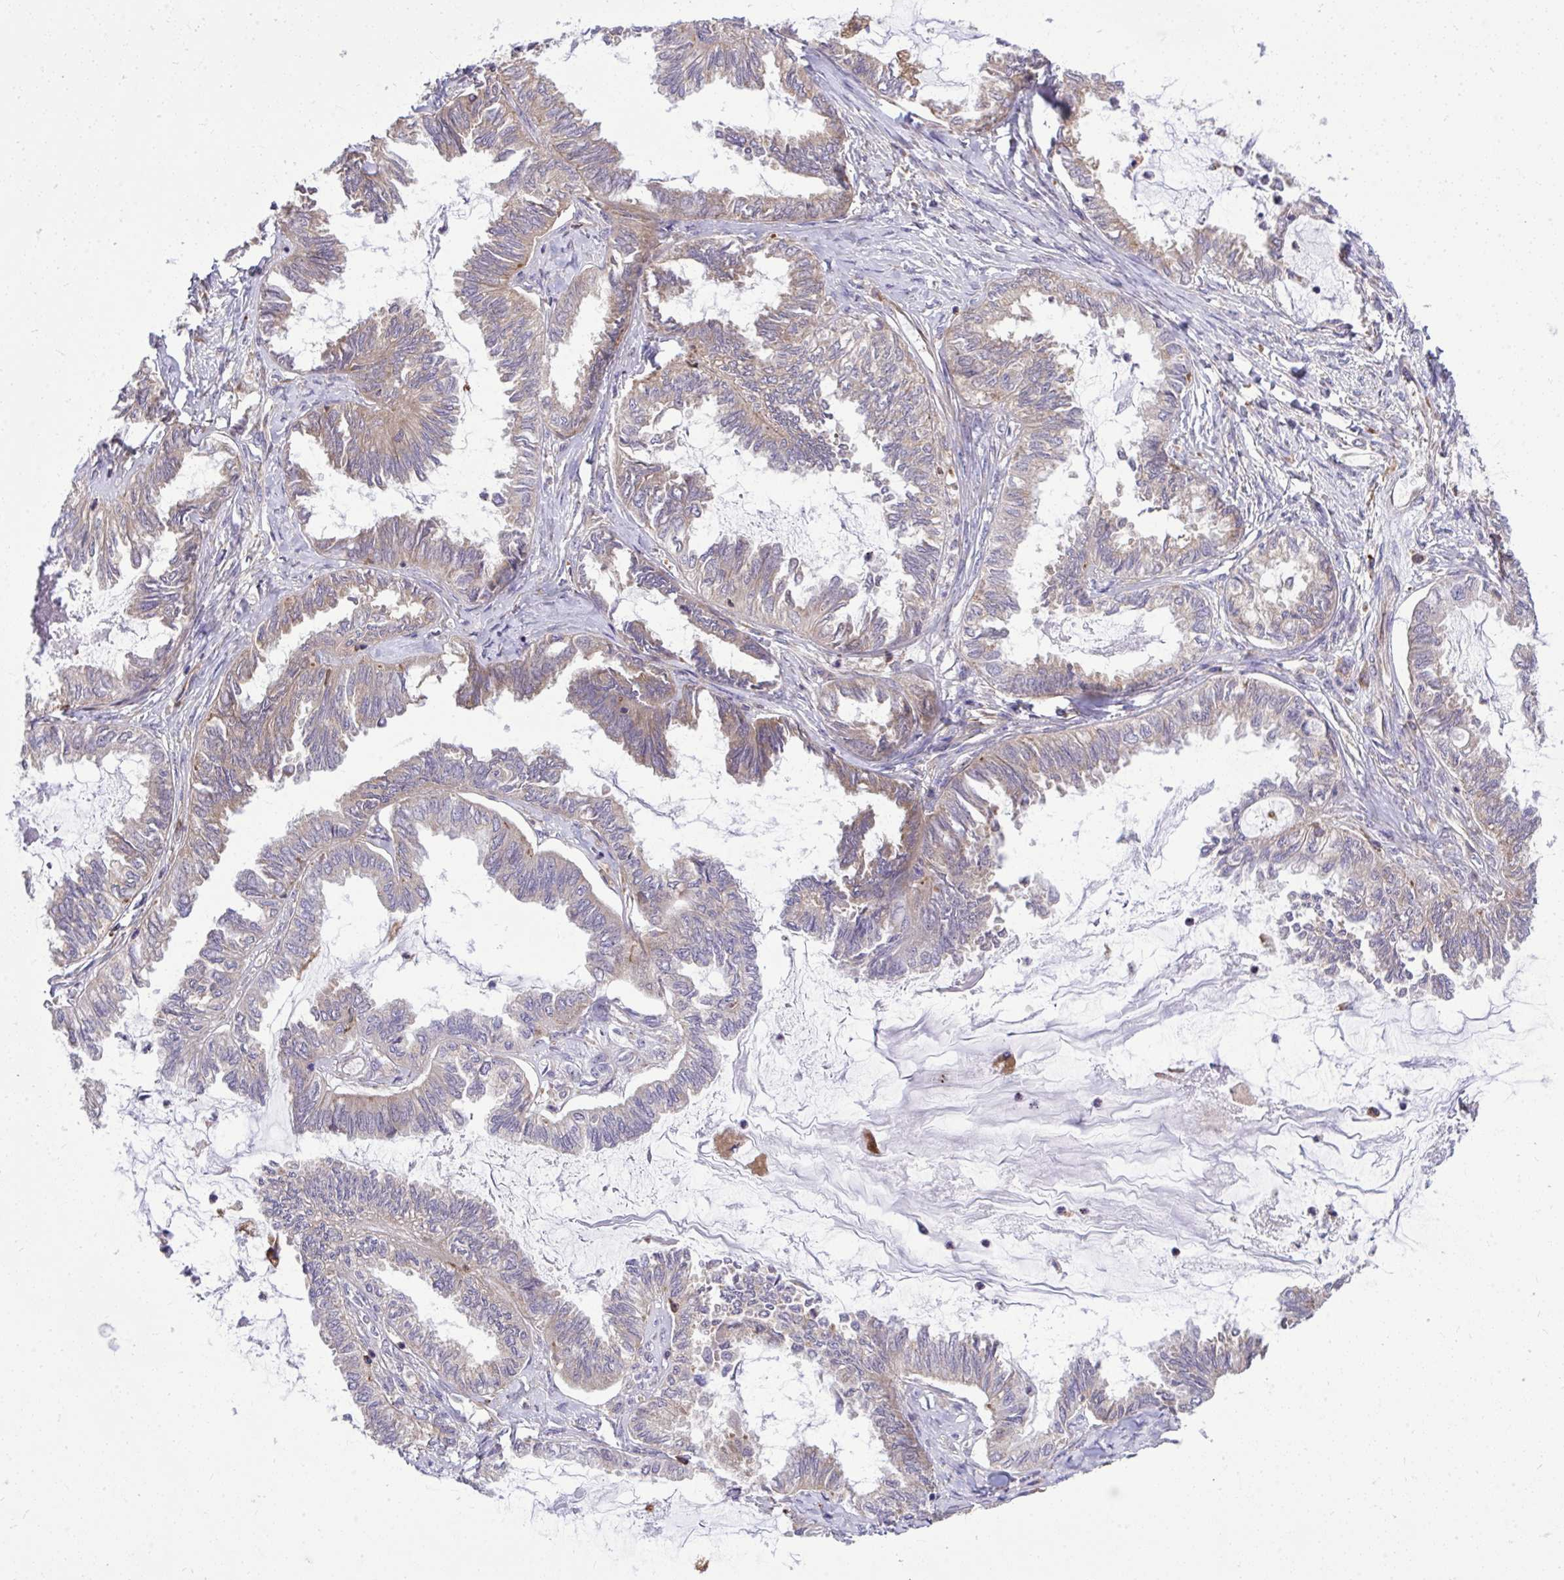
{"staining": {"intensity": "weak", "quantity": ">75%", "location": "cytoplasmic/membranous"}, "tissue": "ovarian cancer", "cell_type": "Tumor cells", "image_type": "cancer", "snomed": [{"axis": "morphology", "description": "Carcinoma, endometroid"}, {"axis": "topography", "description": "Ovary"}], "caption": "Ovarian cancer stained with immunohistochemistry displays weak cytoplasmic/membranous expression in about >75% of tumor cells. (DAB IHC, brown staining for protein, blue staining for nuclei).", "gene": "PAIP2", "patient": {"sex": "female", "age": 70}}